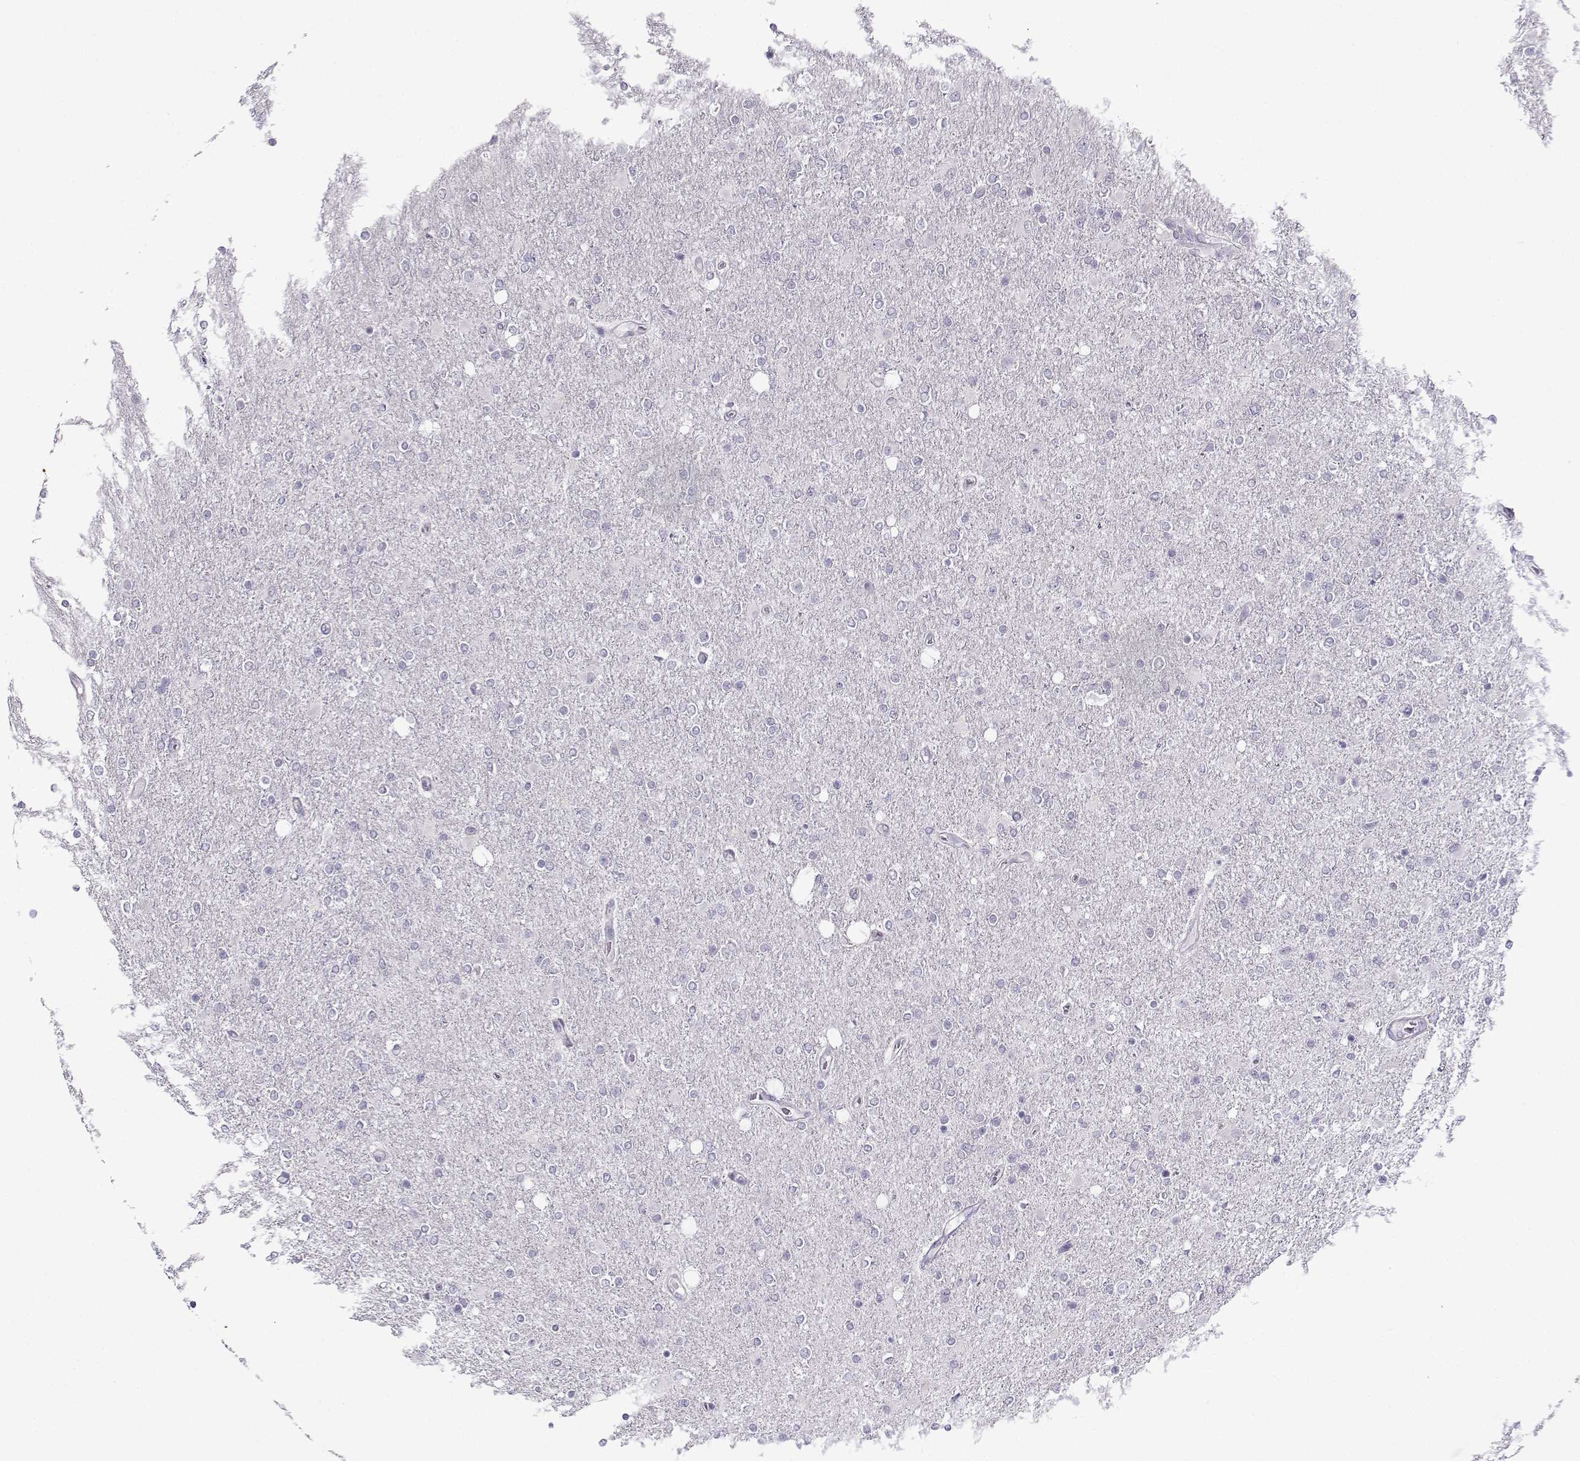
{"staining": {"intensity": "negative", "quantity": "none", "location": "none"}, "tissue": "glioma", "cell_type": "Tumor cells", "image_type": "cancer", "snomed": [{"axis": "morphology", "description": "Glioma, malignant, High grade"}, {"axis": "topography", "description": "Cerebral cortex"}], "caption": "This is an IHC image of human glioma. There is no positivity in tumor cells.", "gene": "TEX55", "patient": {"sex": "male", "age": 70}}